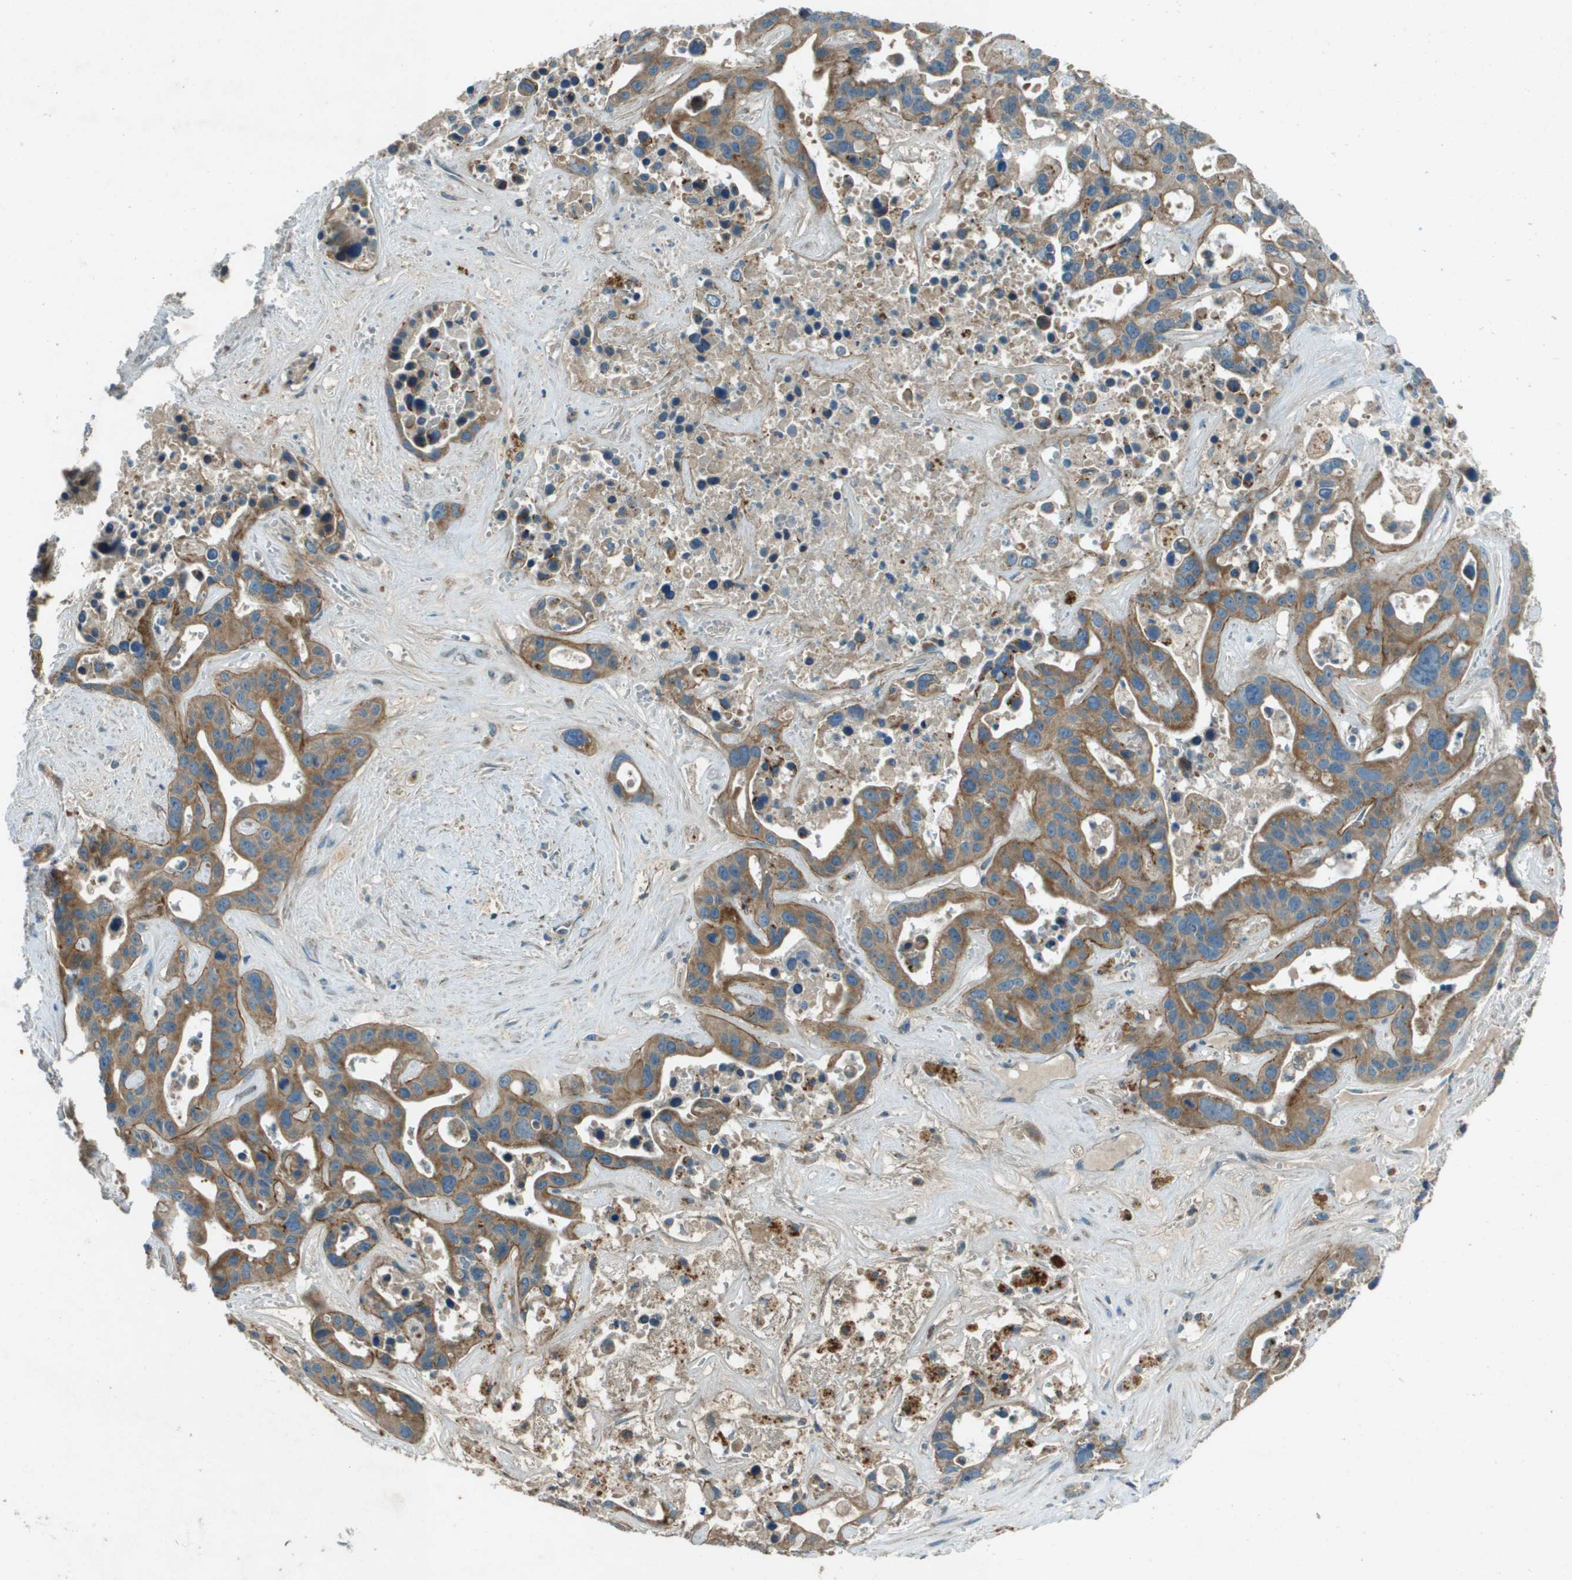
{"staining": {"intensity": "moderate", "quantity": ">75%", "location": "cytoplasmic/membranous"}, "tissue": "liver cancer", "cell_type": "Tumor cells", "image_type": "cancer", "snomed": [{"axis": "morphology", "description": "Cholangiocarcinoma"}, {"axis": "topography", "description": "Liver"}], "caption": "This micrograph reveals immunohistochemistry (IHC) staining of cholangiocarcinoma (liver), with medium moderate cytoplasmic/membranous expression in approximately >75% of tumor cells.", "gene": "MIGA1", "patient": {"sex": "female", "age": 65}}